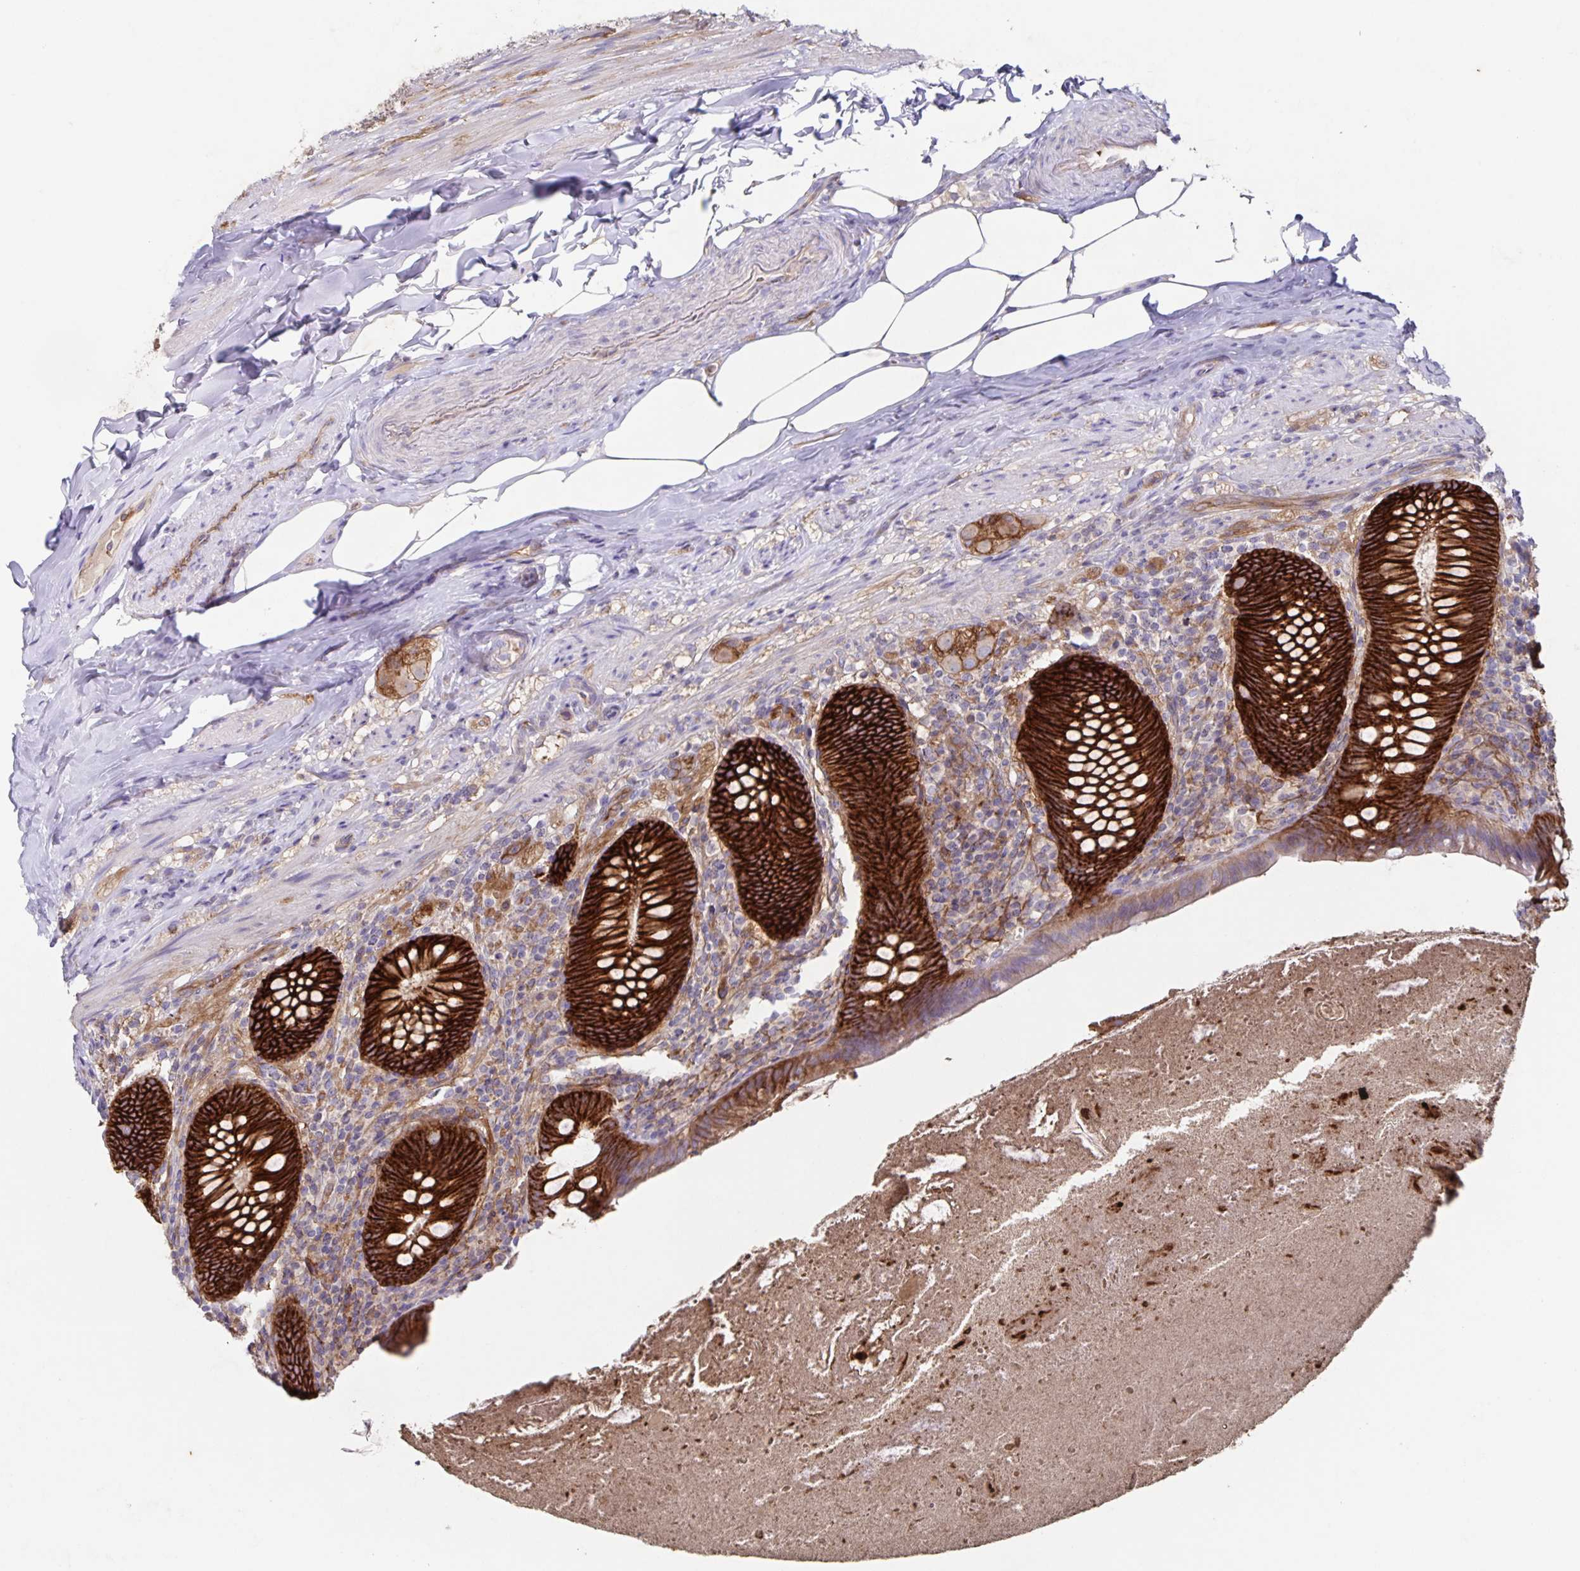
{"staining": {"intensity": "strong", "quantity": ">75%", "location": "cytoplasmic/membranous"}, "tissue": "appendix", "cell_type": "Glandular cells", "image_type": "normal", "snomed": [{"axis": "morphology", "description": "Normal tissue, NOS"}, {"axis": "topography", "description": "Appendix"}], "caption": "Protein staining exhibits strong cytoplasmic/membranous staining in about >75% of glandular cells in unremarkable appendix. (DAB (3,3'-diaminobenzidine) IHC with brightfield microscopy, high magnification).", "gene": "ITGA2", "patient": {"sex": "male", "age": 47}}